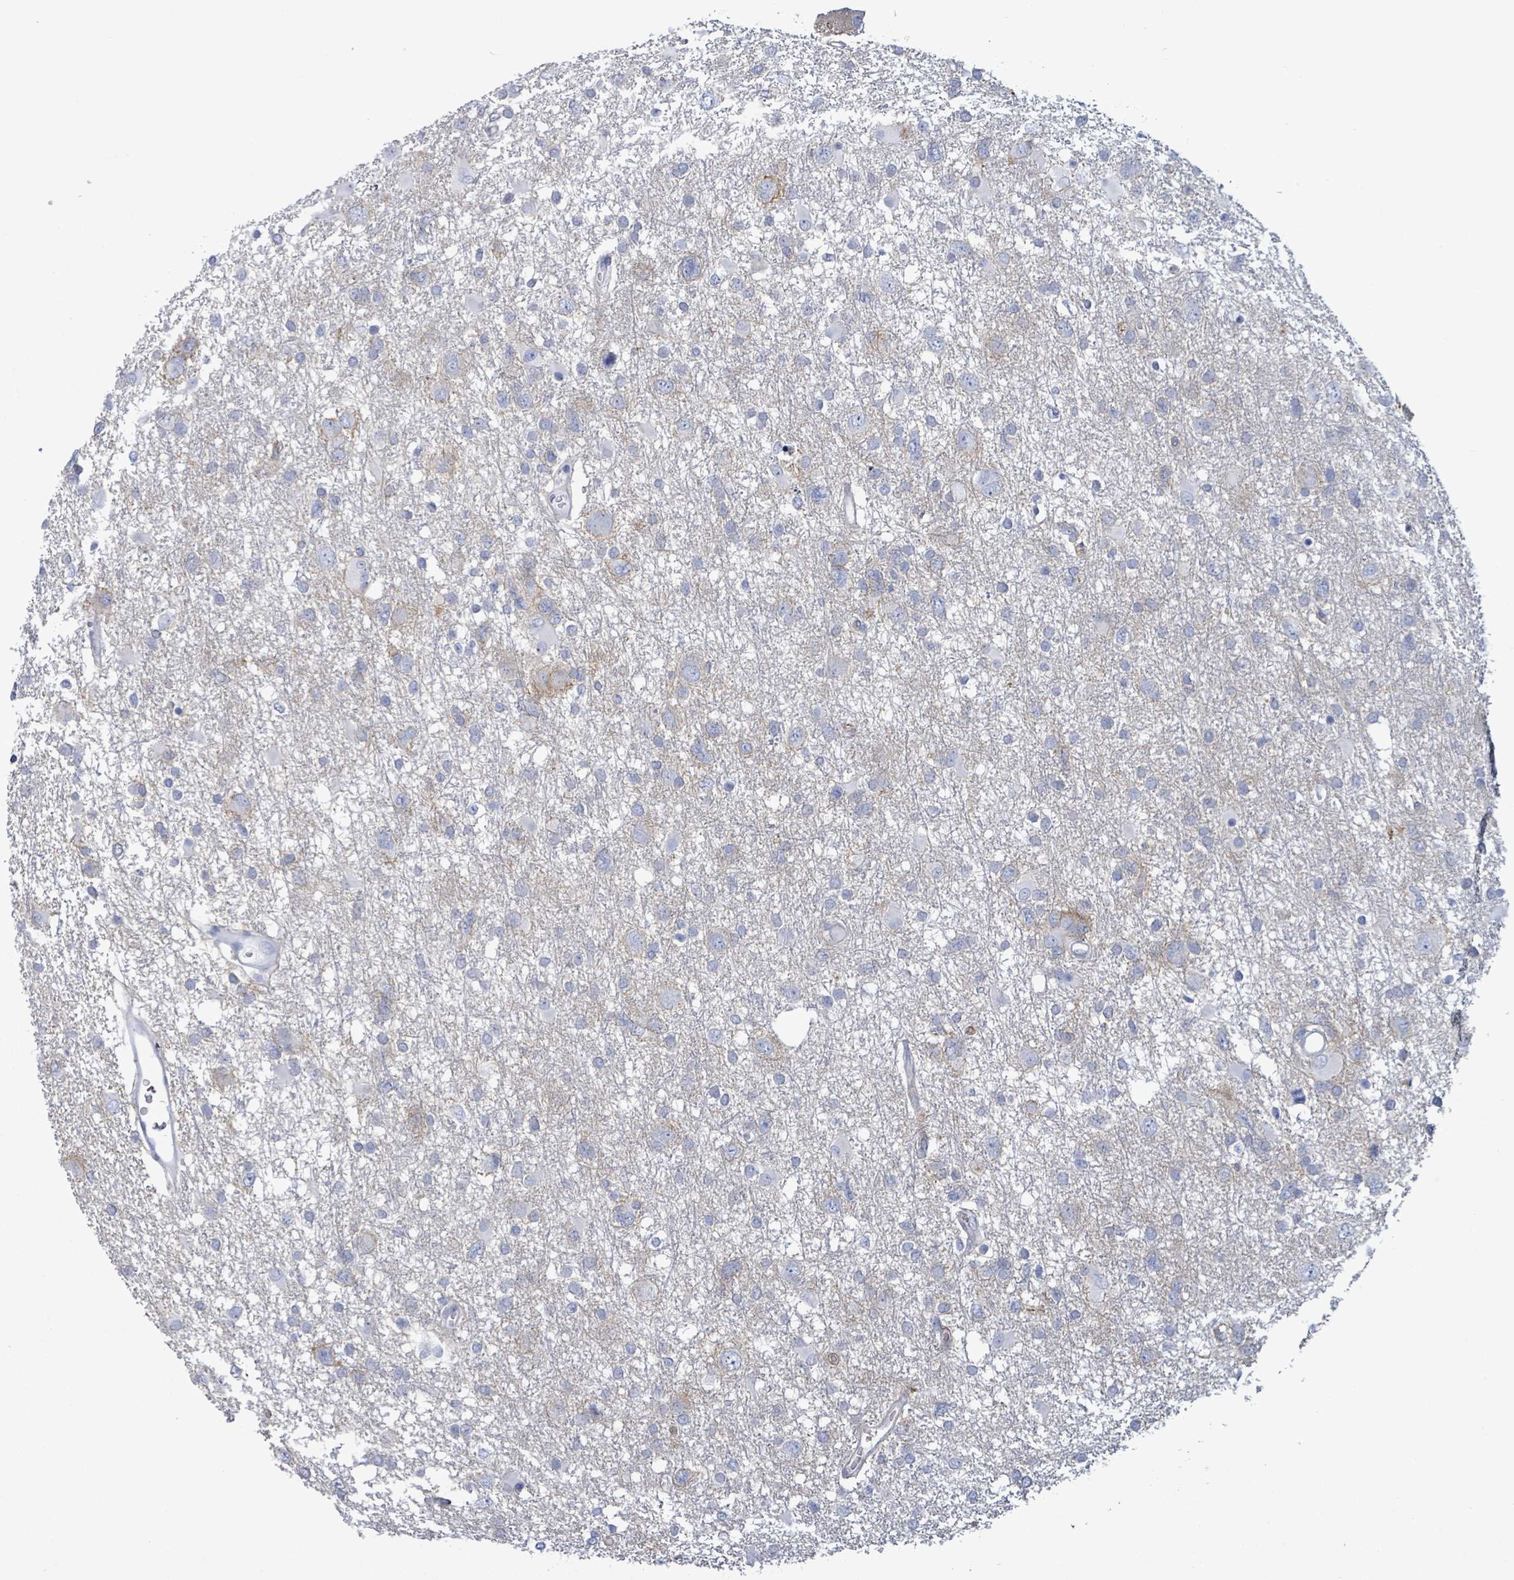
{"staining": {"intensity": "negative", "quantity": "none", "location": "none"}, "tissue": "glioma", "cell_type": "Tumor cells", "image_type": "cancer", "snomed": [{"axis": "morphology", "description": "Glioma, malignant, High grade"}, {"axis": "topography", "description": "Brain"}], "caption": "Human malignant glioma (high-grade) stained for a protein using immunohistochemistry demonstrates no staining in tumor cells.", "gene": "BSG", "patient": {"sex": "male", "age": 61}}